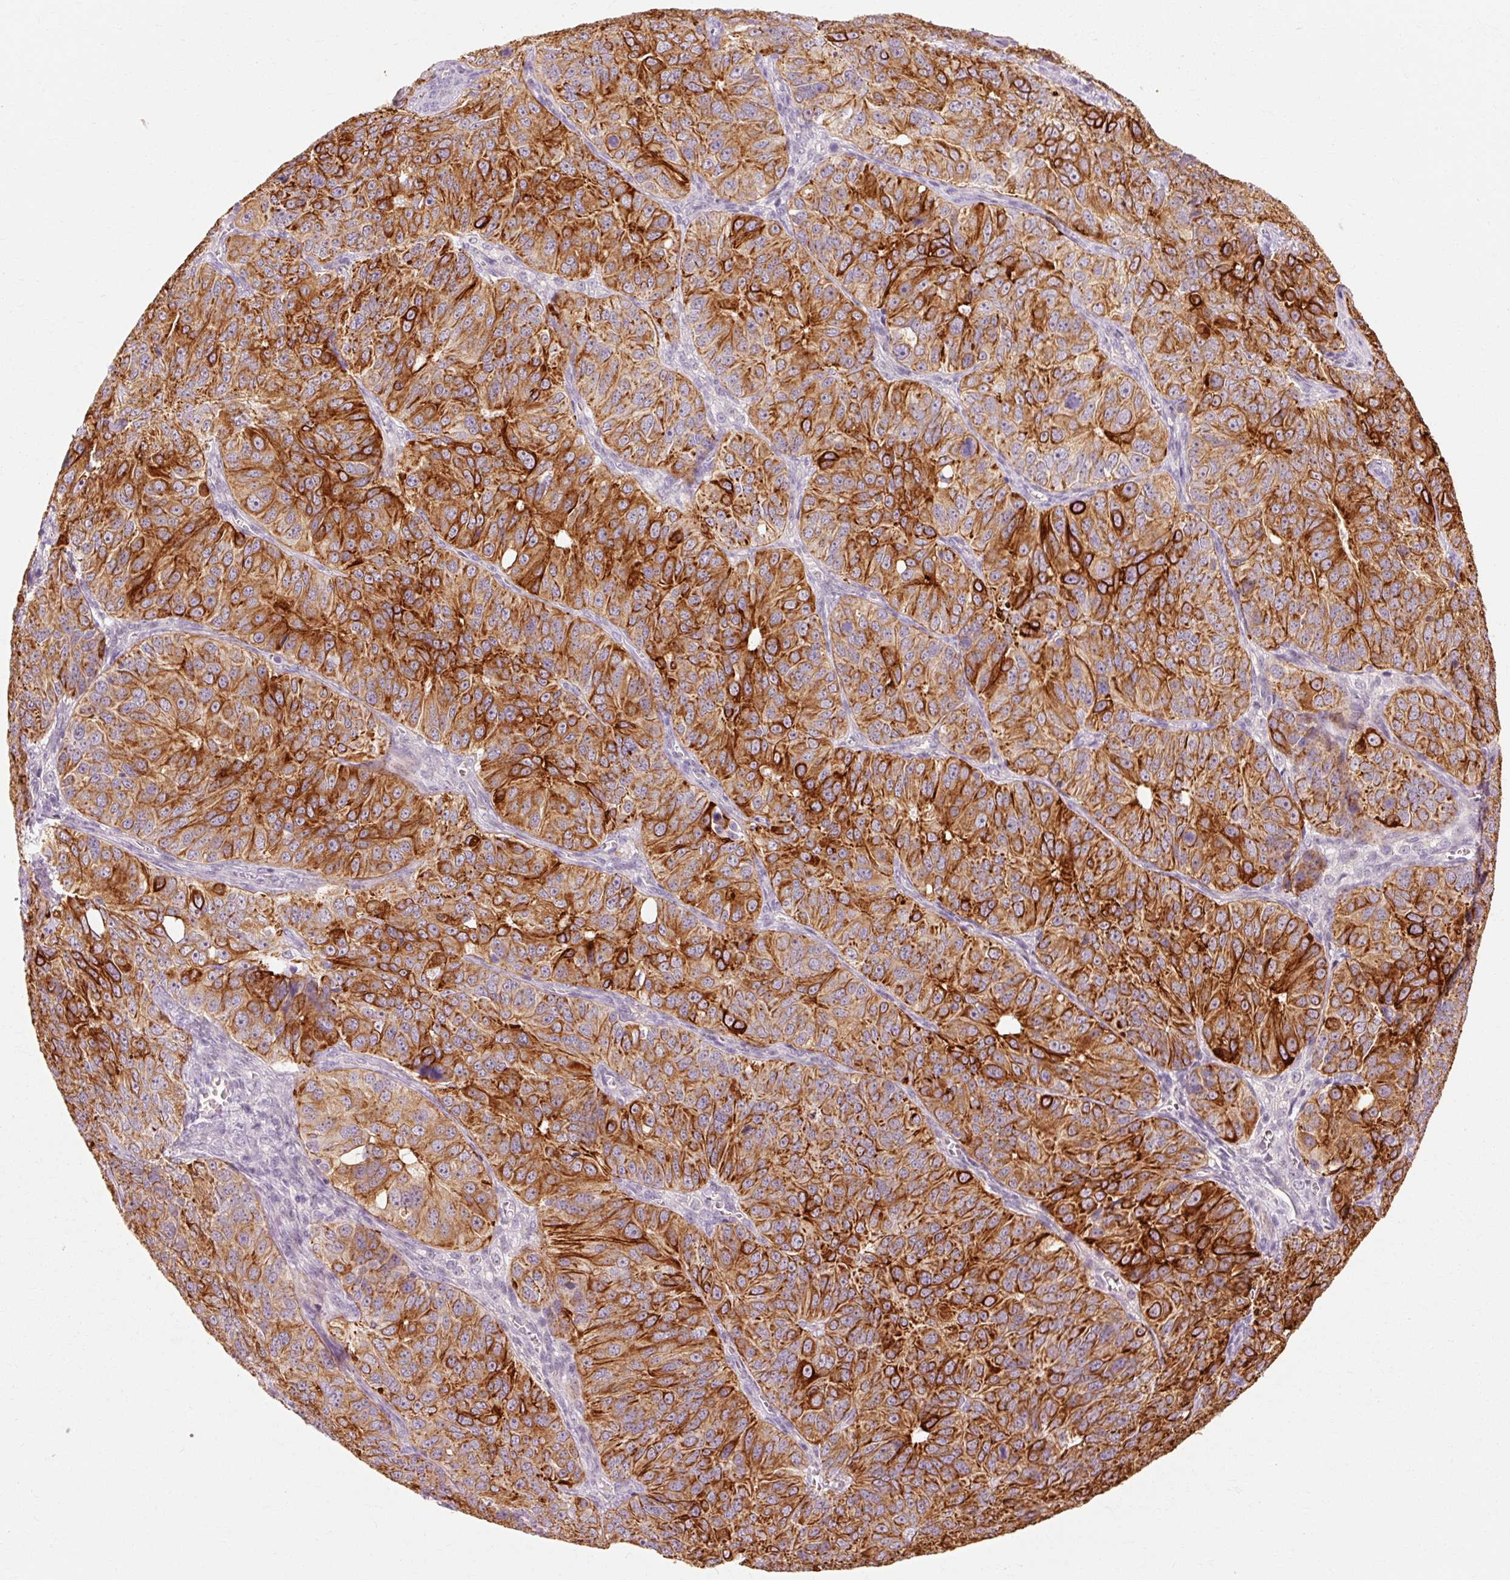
{"staining": {"intensity": "strong", "quantity": ">75%", "location": "cytoplasmic/membranous"}, "tissue": "ovarian cancer", "cell_type": "Tumor cells", "image_type": "cancer", "snomed": [{"axis": "morphology", "description": "Carcinoma, endometroid"}, {"axis": "topography", "description": "Ovary"}], "caption": "High-power microscopy captured an immunohistochemistry micrograph of ovarian cancer (endometroid carcinoma), revealing strong cytoplasmic/membranous staining in about >75% of tumor cells.", "gene": "TRIM73", "patient": {"sex": "female", "age": 51}}